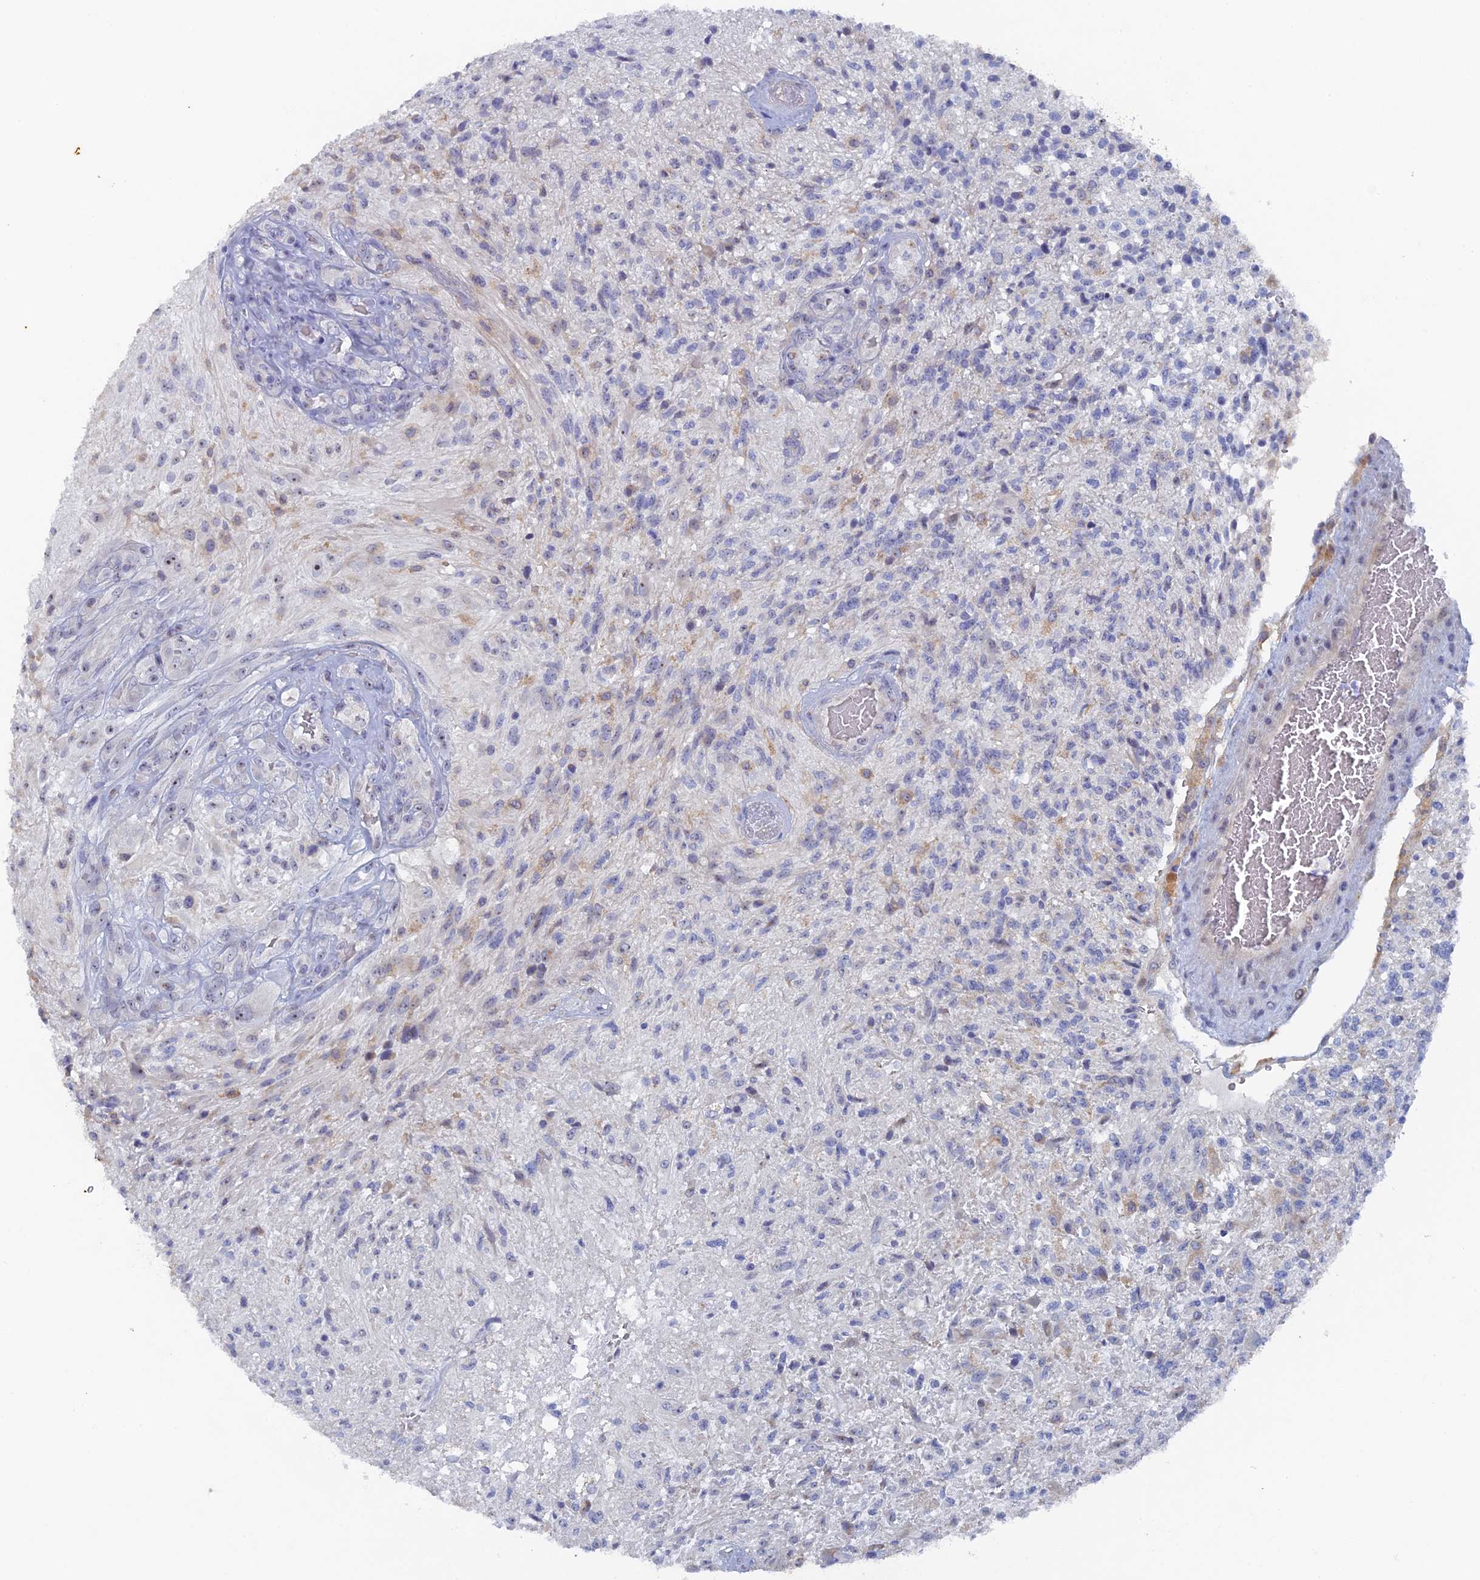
{"staining": {"intensity": "negative", "quantity": "none", "location": "none"}, "tissue": "glioma", "cell_type": "Tumor cells", "image_type": "cancer", "snomed": [{"axis": "morphology", "description": "Glioma, malignant, High grade"}, {"axis": "topography", "description": "Brain"}], "caption": "Malignant glioma (high-grade) stained for a protein using IHC reveals no positivity tumor cells.", "gene": "SRFBP1", "patient": {"sex": "male", "age": 56}}